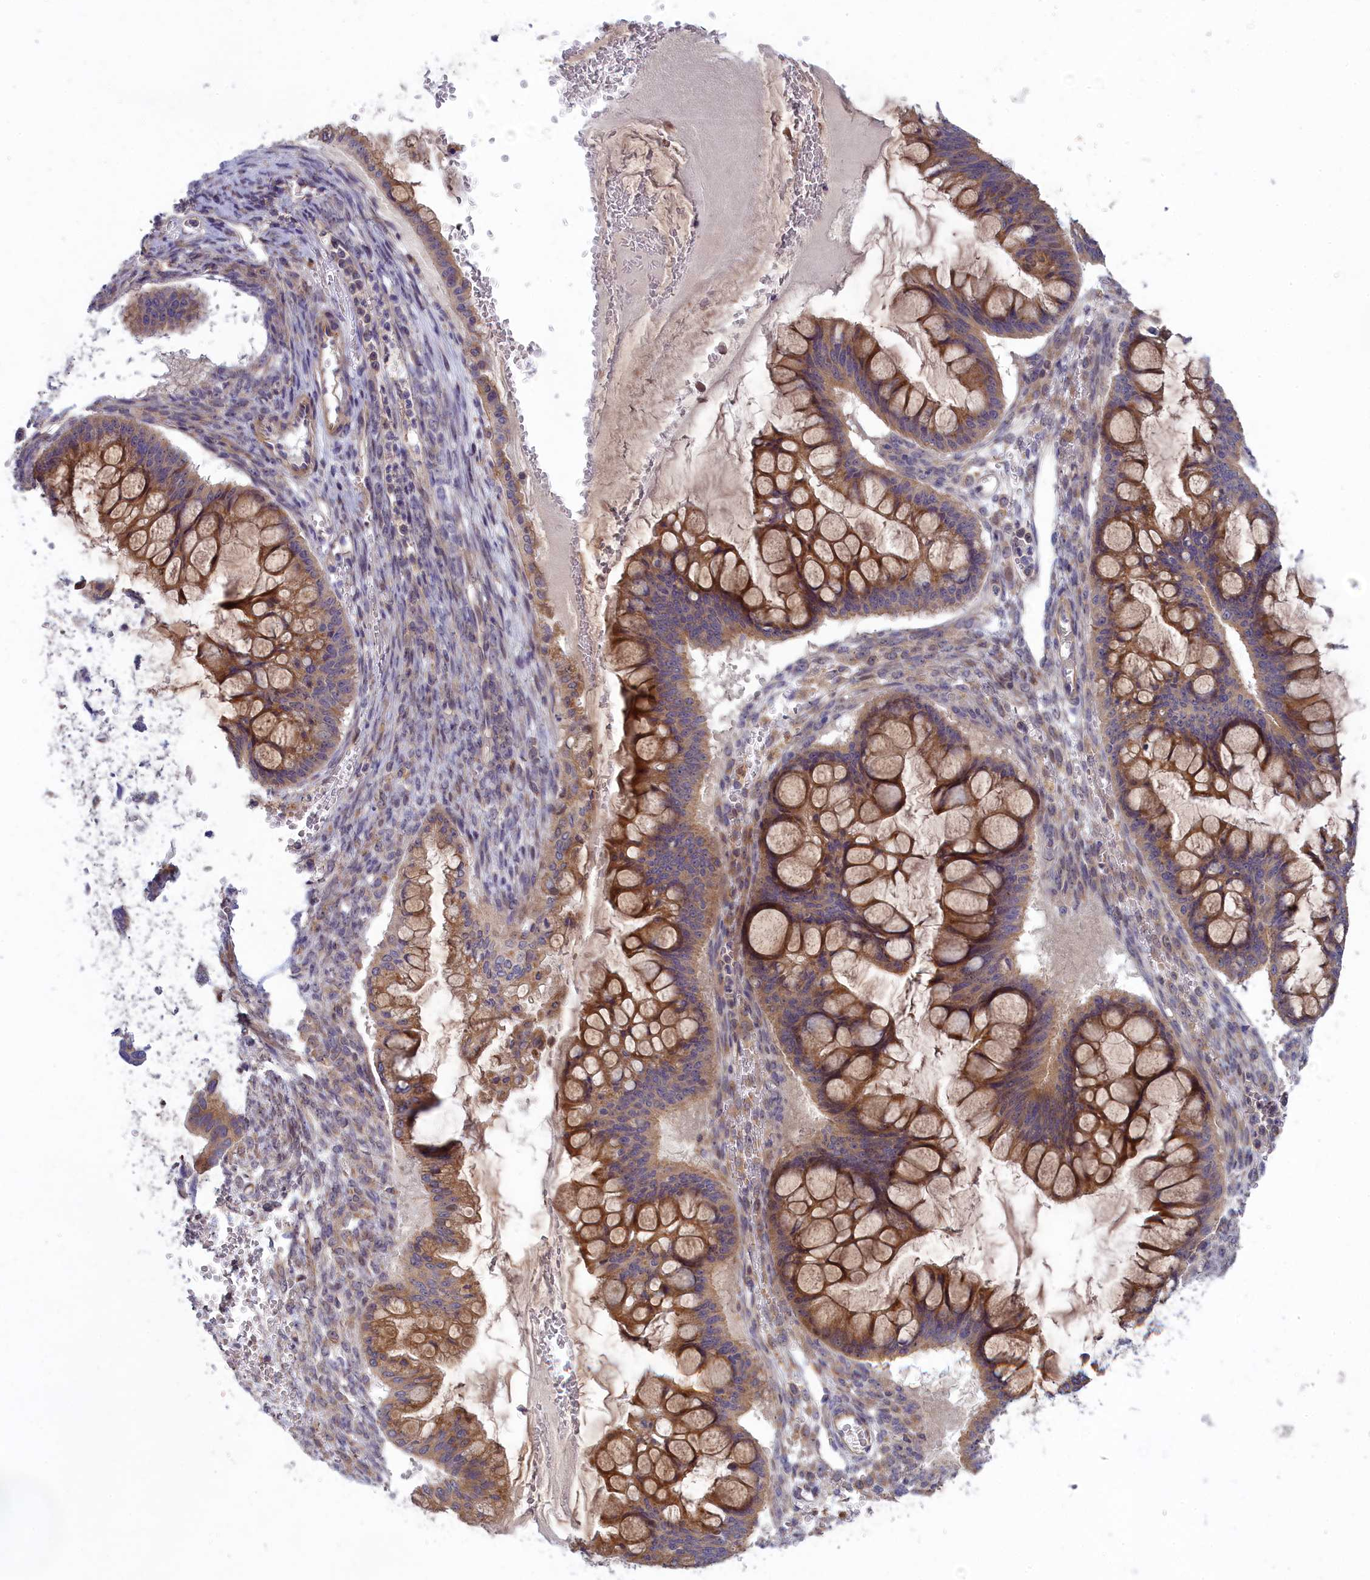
{"staining": {"intensity": "moderate", "quantity": ">75%", "location": "cytoplasmic/membranous"}, "tissue": "ovarian cancer", "cell_type": "Tumor cells", "image_type": "cancer", "snomed": [{"axis": "morphology", "description": "Cystadenocarcinoma, mucinous, NOS"}, {"axis": "topography", "description": "Ovary"}], "caption": "High-magnification brightfield microscopy of mucinous cystadenocarcinoma (ovarian) stained with DAB (brown) and counterstained with hematoxylin (blue). tumor cells exhibit moderate cytoplasmic/membranous expression is present in approximately>75% of cells. Nuclei are stained in blue.", "gene": "BLTP2", "patient": {"sex": "female", "age": 73}}